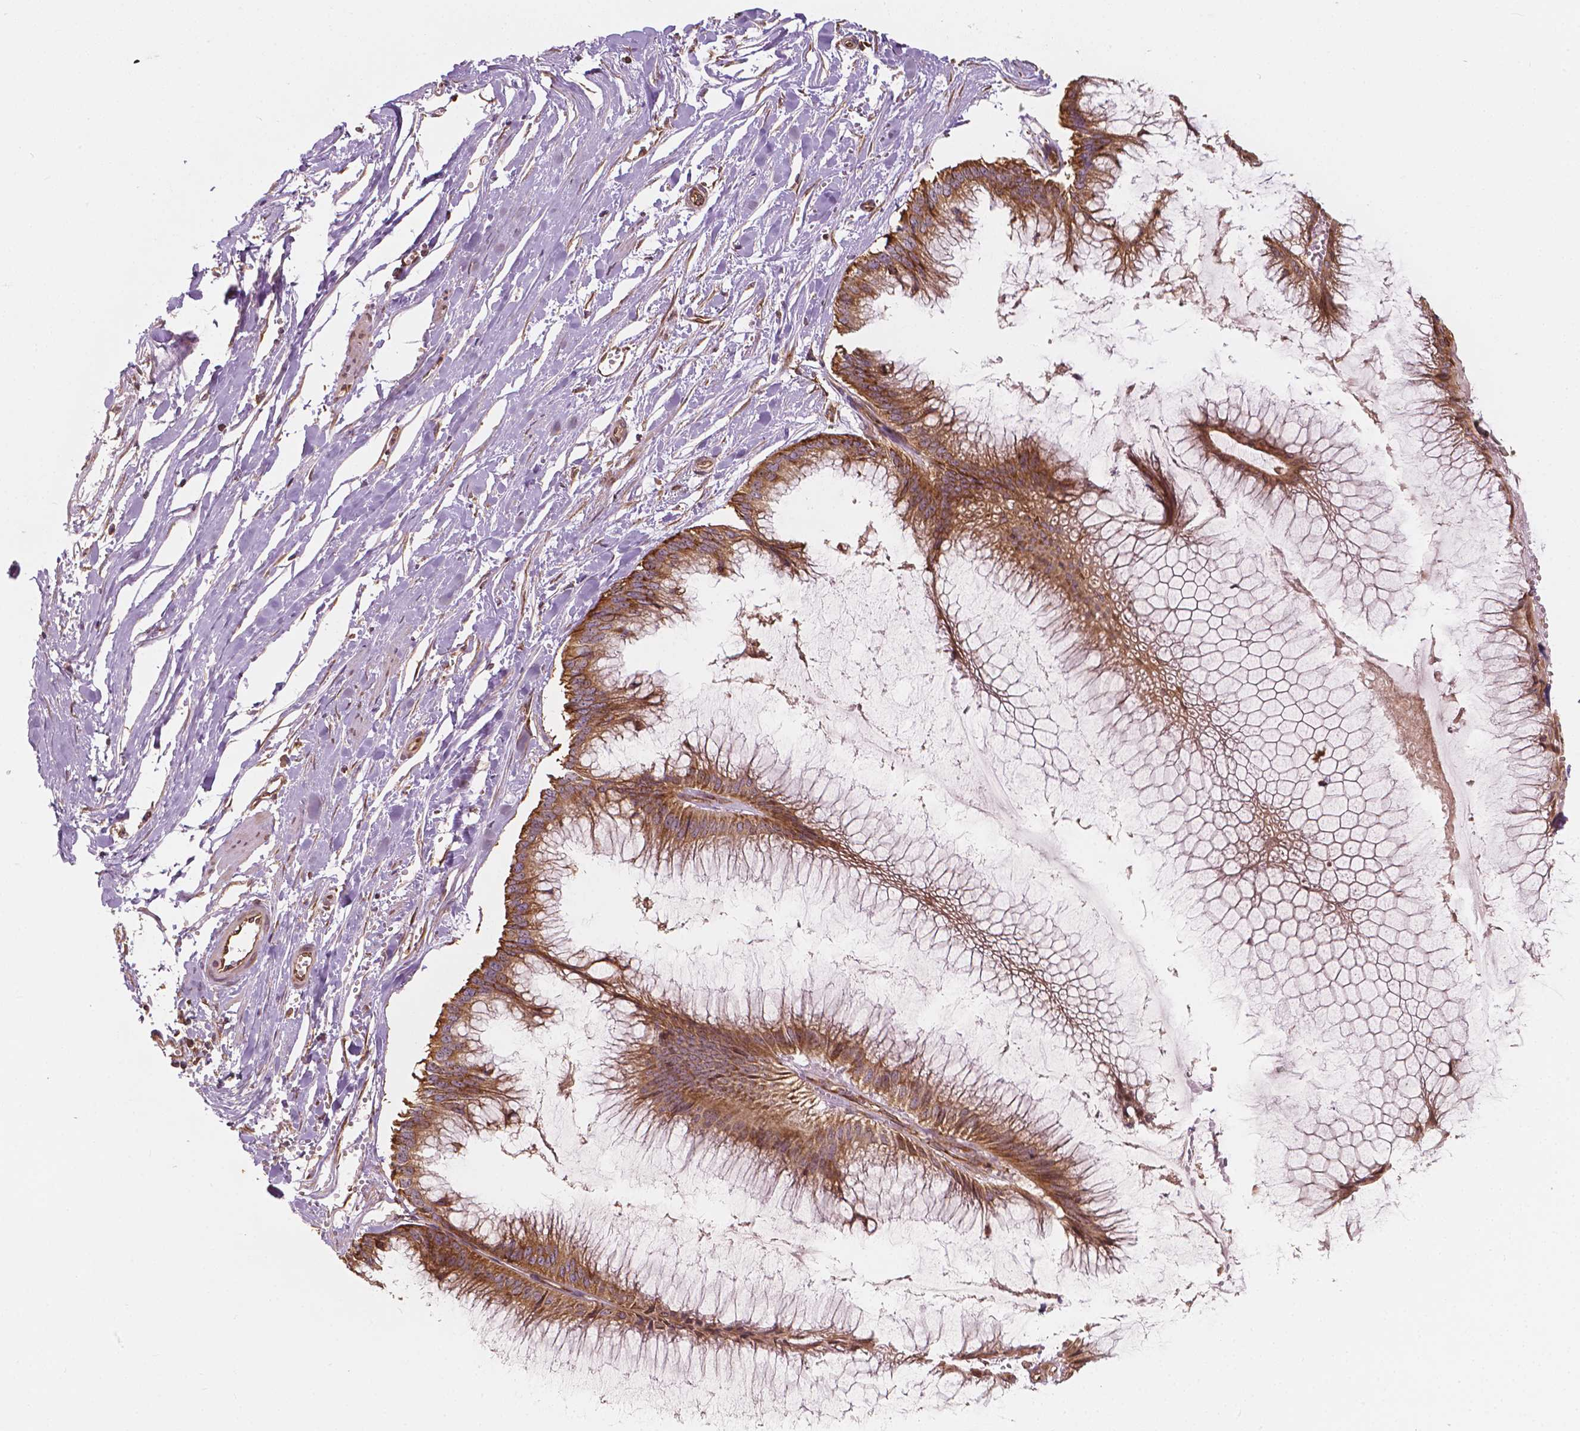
{"staining": {"intensity": "moderate", "quantity": ">75%", "location": "cytoplasmic/membranous"}, "tissue": "ovarian cancer", "cell_type": "Tumor cells", "image_type": "cancer", "snomed": [{"axis": "morphology", "description": "Cystadenocarcinoma, mucinous, NOS"}, {"axis": "topography", "description": "Ovary"}], "caption": "An IHC photomicrograph of tumor tissue is shown. Protein staining in brown shows moderate cytoplasmic/membranous positivity in ovarian mucinous cystadenocarcinoma within tumor cells. Nuclei are stained in blue.", "gene": "G3BP1", "patient": {"sex": "female", "age": 44}}